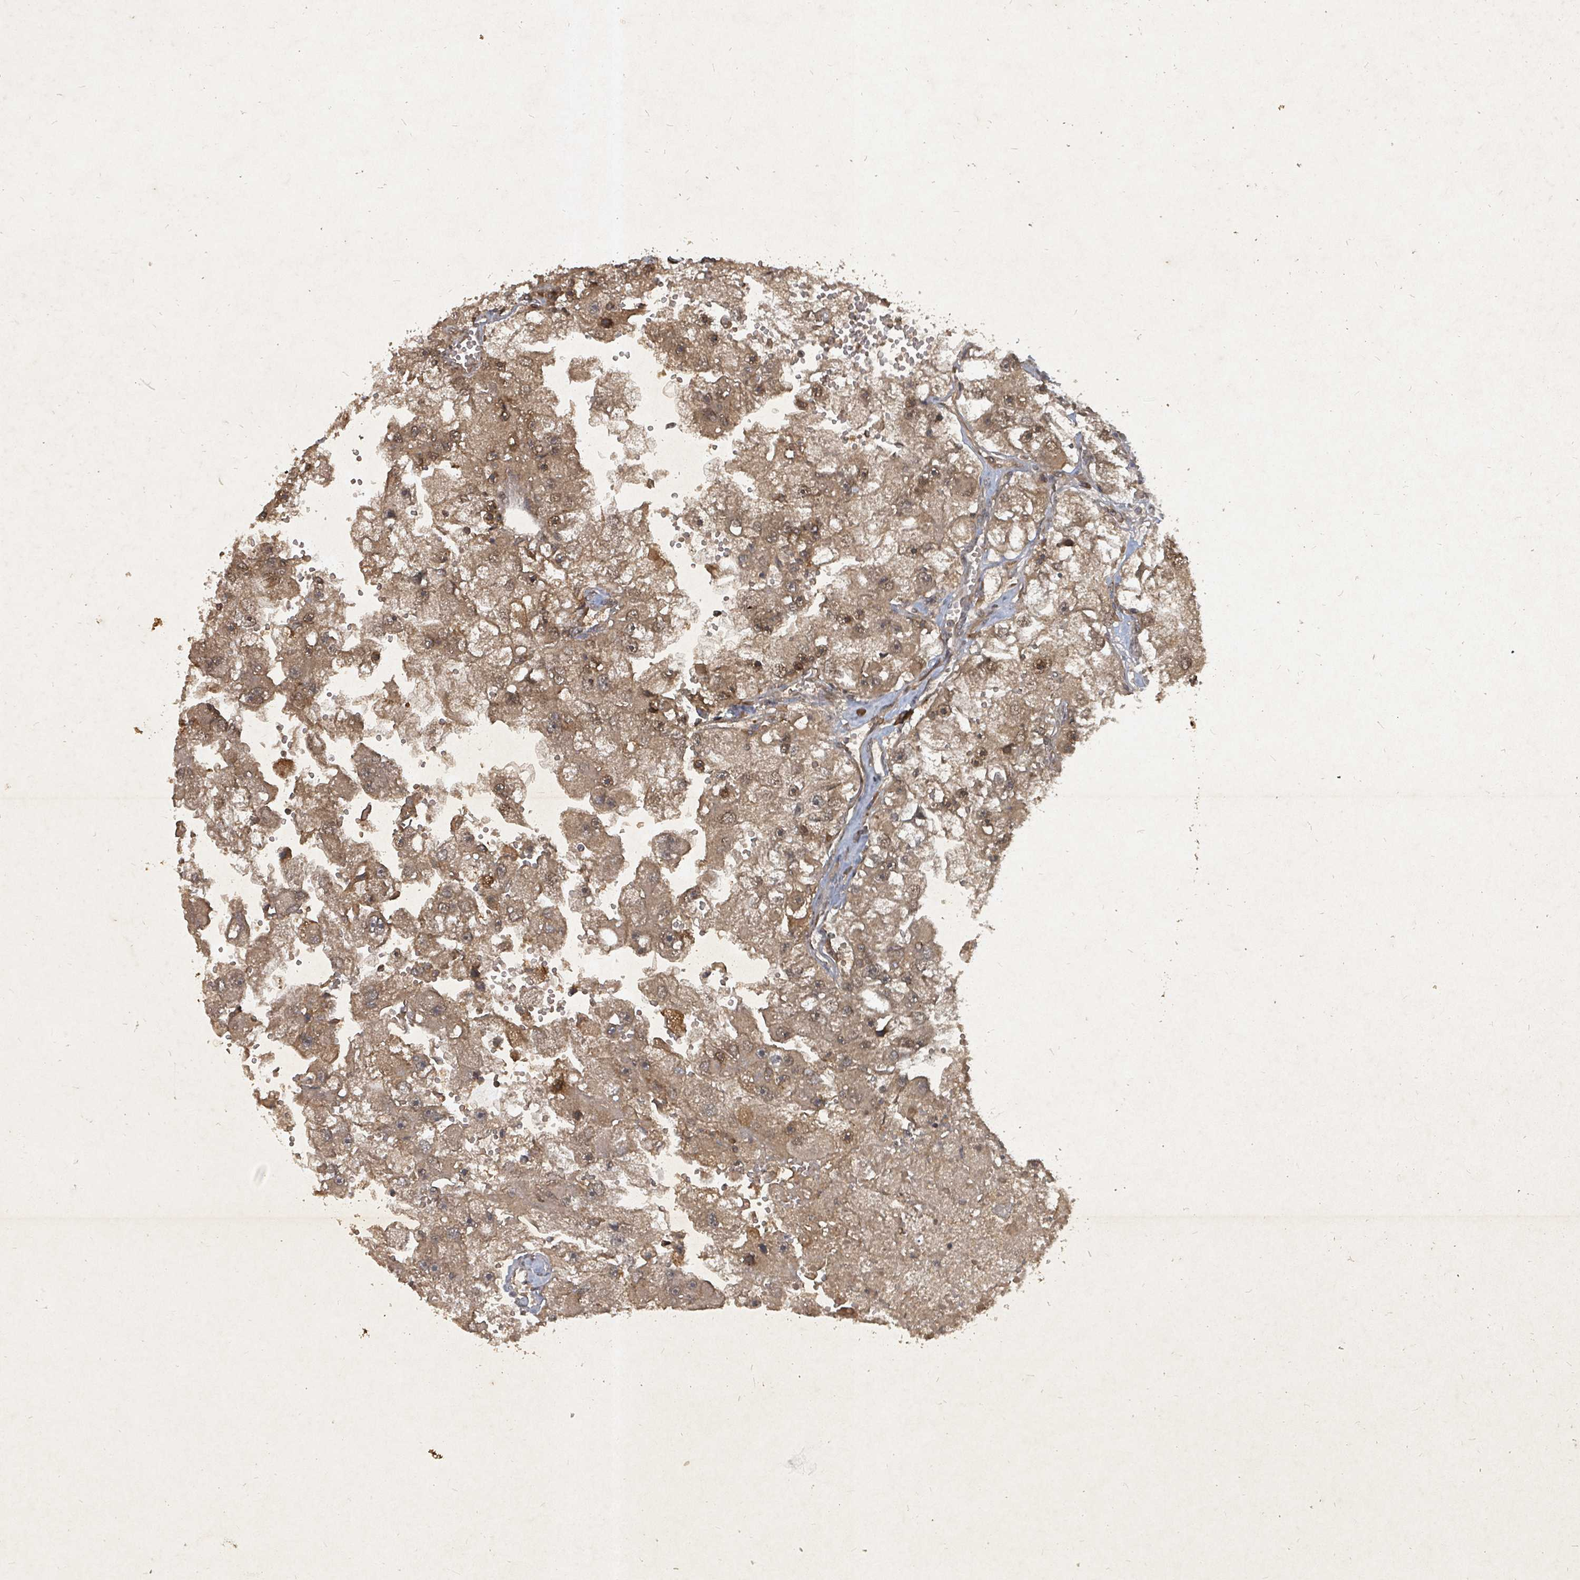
{"staining": {"intensity": "moderate", "quantity": ">75%", "location": "cytoplasmic/membranous,nuclear"}, "tissue": "renal cancer", "cell_type": "Tumor cells", "image_type": "cancer", "snomed": [{"axis": "morphology", "description": "Adenocarcinoma, NOS"}, {"axis": "topography", "description": "Kidney"}], "caption": "Renal cancer (adenocarcinoma) stained with a protein marker shows moderate staining in tumor cells.", "gene": "KDM4E", "patient": {"sex": "male", "age": 63}}